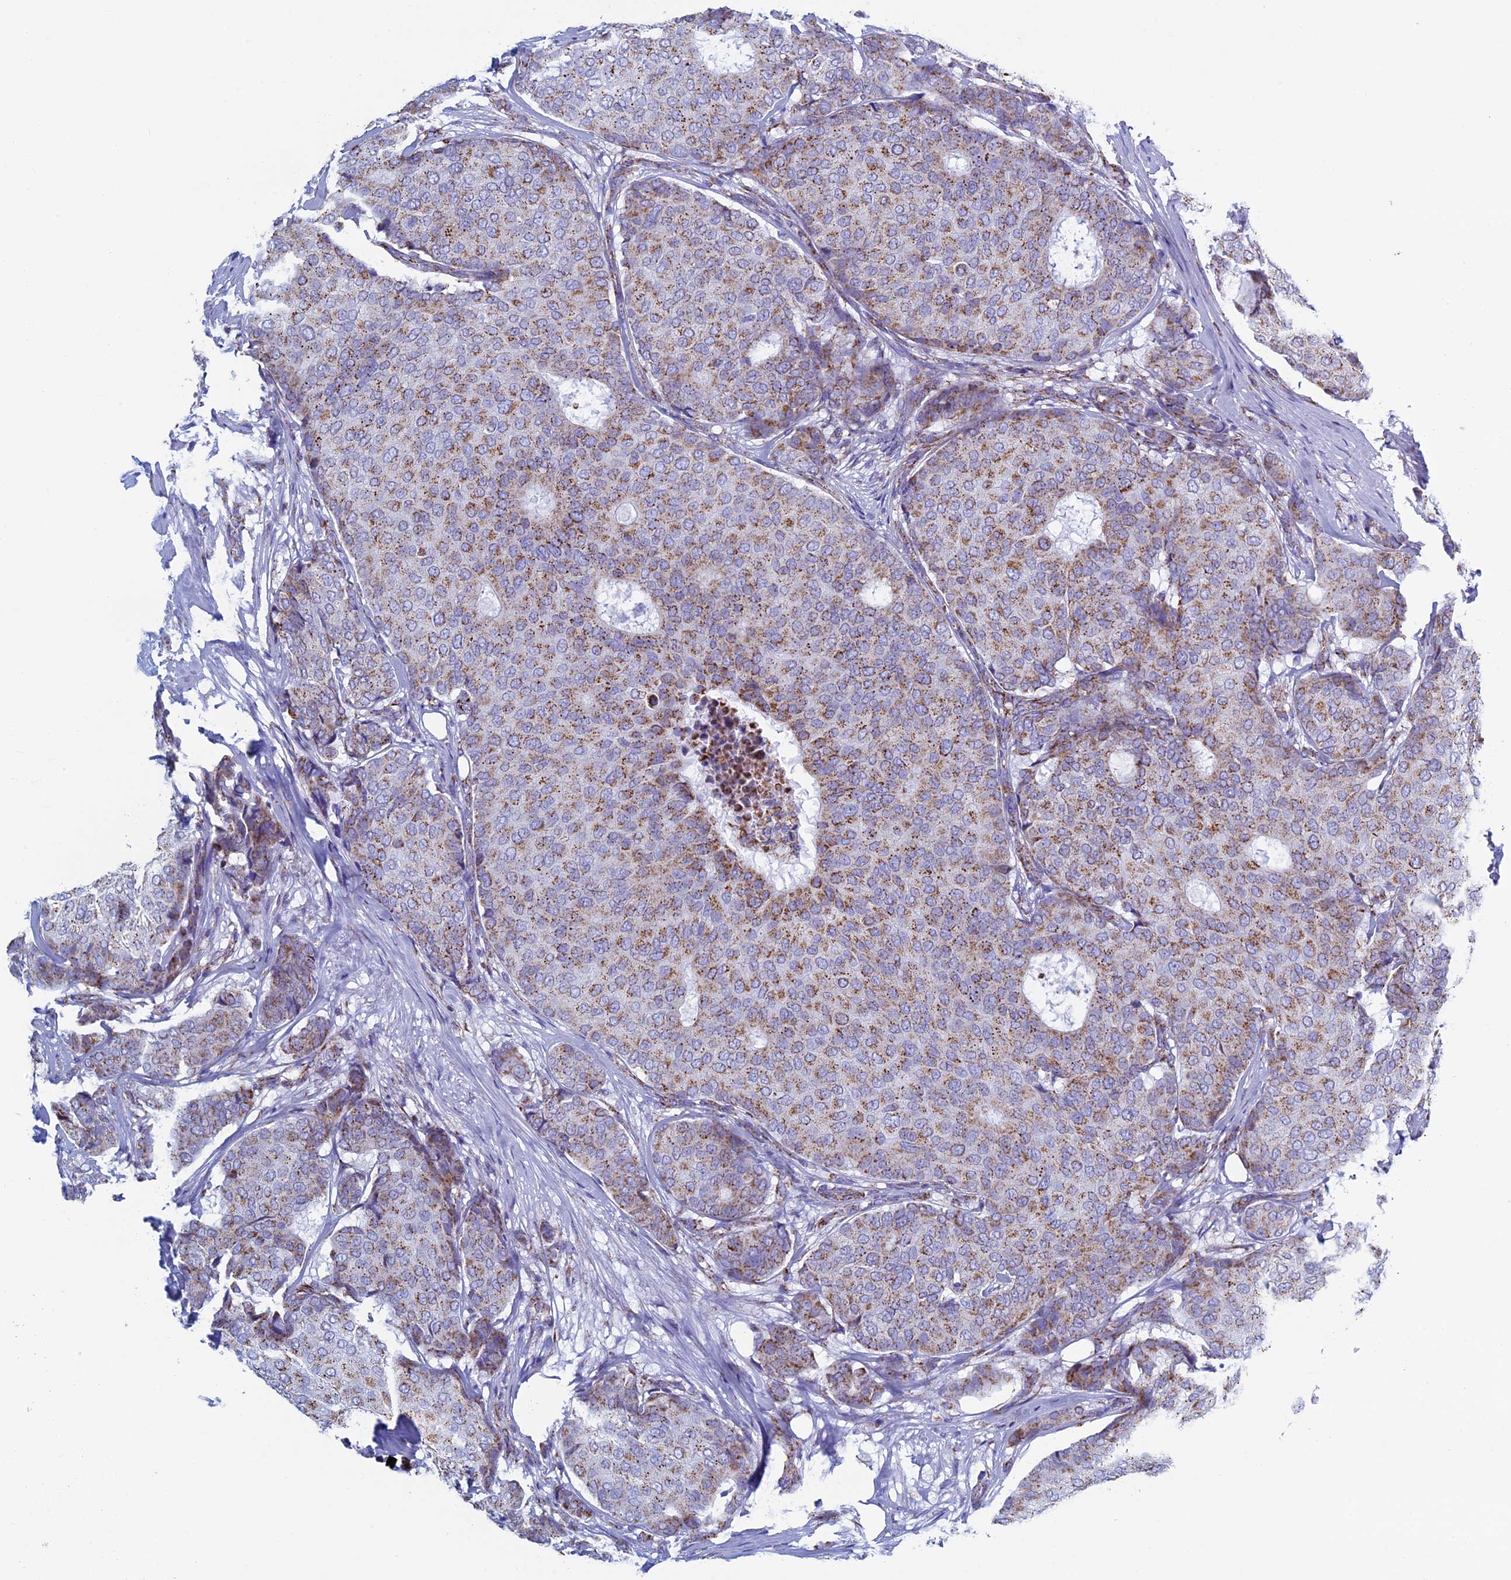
{"staining": {"intensity": "moderate", "quantity": ">75%", "location": "cytoplasmic/membranous"}, "tissue": "breast cancer", "cell_type": "Tumor cells", "image_type": "cancer", "snomed": [{"axis": "morphology", "description": "Duct carcinoma"}, {"axis": "topography", "description": "Breast"}], "caption": "Moderate cytoplasmic/membranous positivity is appreciated in about >75% of tumor cells in breast invasive ductal carcinoma.", "gene": "UQCRFS1", "patient": {"sex": "female", "age": 75}}